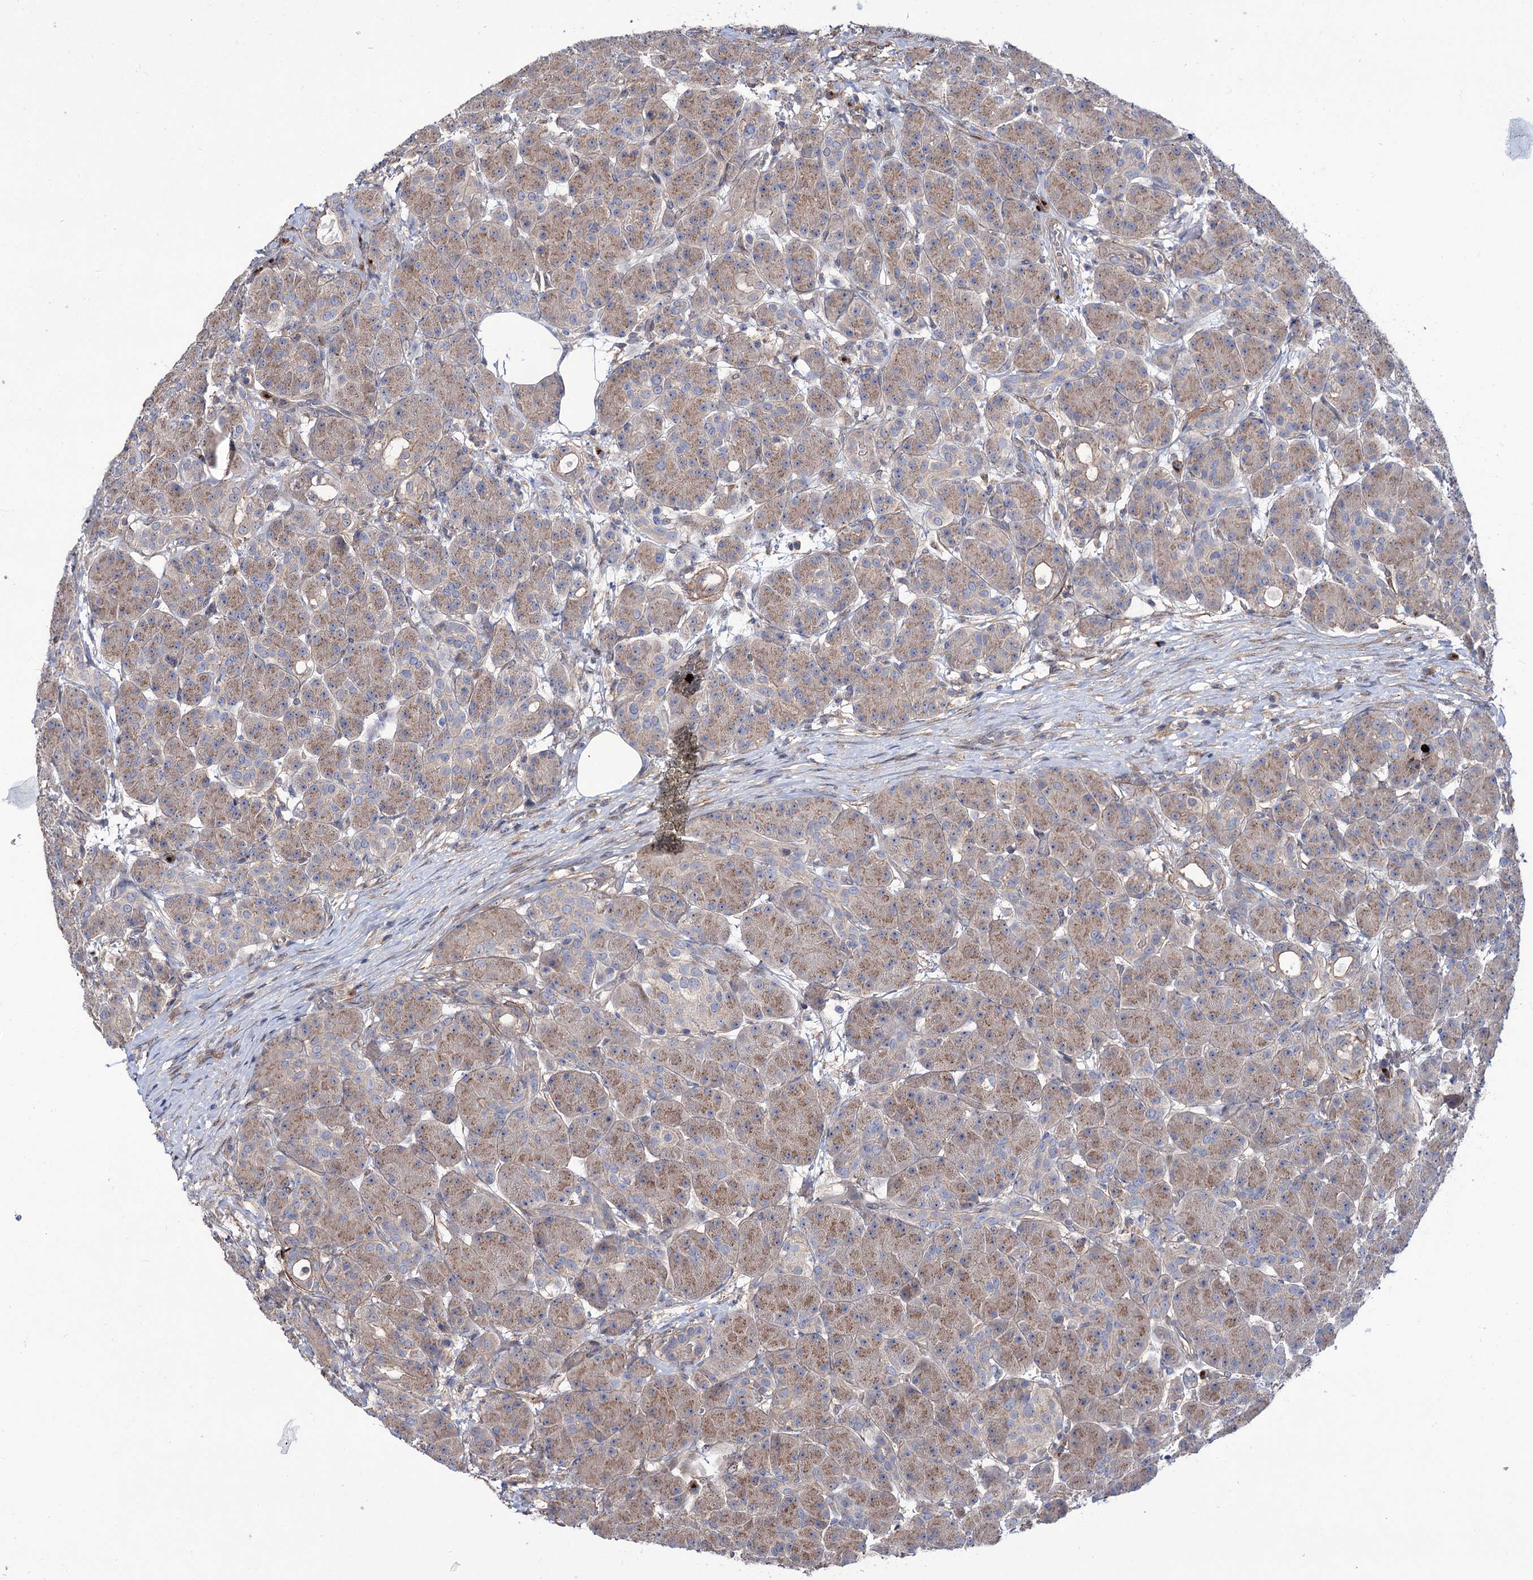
{"staining": {"intensity": "moderate", "quantity": ">75%", "location": "cytoplasmic/membranous"}, "tissue": "pancreas", "cell_type": "Exocrine glandular cells", "image_type": "normal", "snomed": [{"axis": "morphology", "description": "Normal tissue, NOS"}, {"axis": "topography", "description": "Pancreas"}], "caption": "Benign pancreas displays moderate cytoplasmic/membranous expression in about >75% of exocrine glandular cells, visualized by immunohistochemistry.", "gene": "SEC24A", "patient": {"sex": "male", "age": 63}}